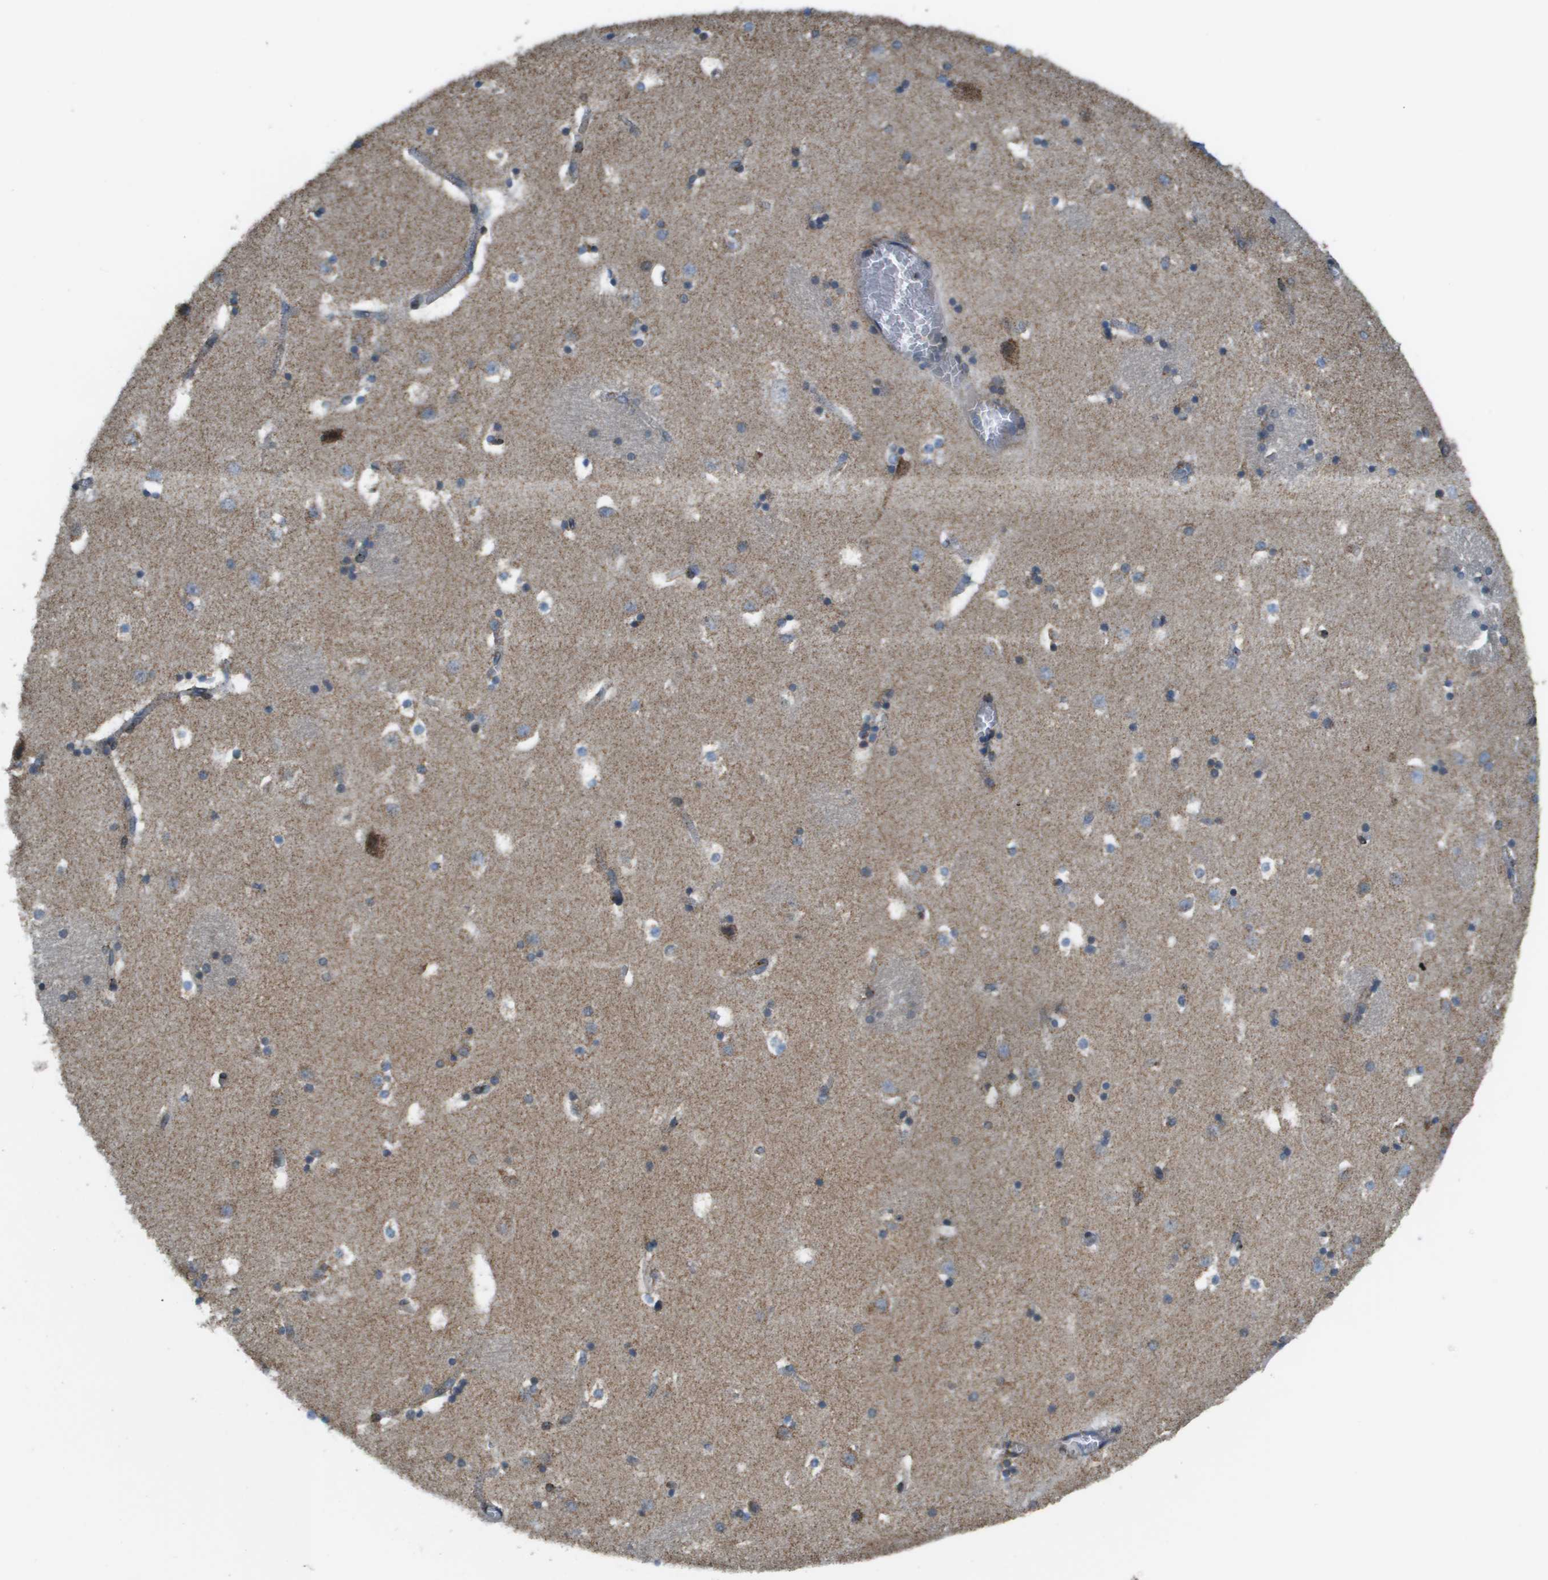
{"staining": {"intensity": "moderate", "quantity": "<25%", "location": "cytoplasmic/membranous"}, "tissue": "caudate", "cell_type": "Glial cells", "image_type": "normal", "snomed": [{"axis": "morphology", "description": "Normal tissue, NOS"}, {"axis": "topography", "description": "Lateral ventricle wall"}], "caption": "This photomicrograph exhibits unremarkable caudate stained with IHC to label a protein in brown. The cytoplasmic/membranous of glial cells show moderate positivity for the protein. Nuclei are counter-stained blue.", "gene": "TAOK3", "patient": {"sex": "male", "age": 45}}